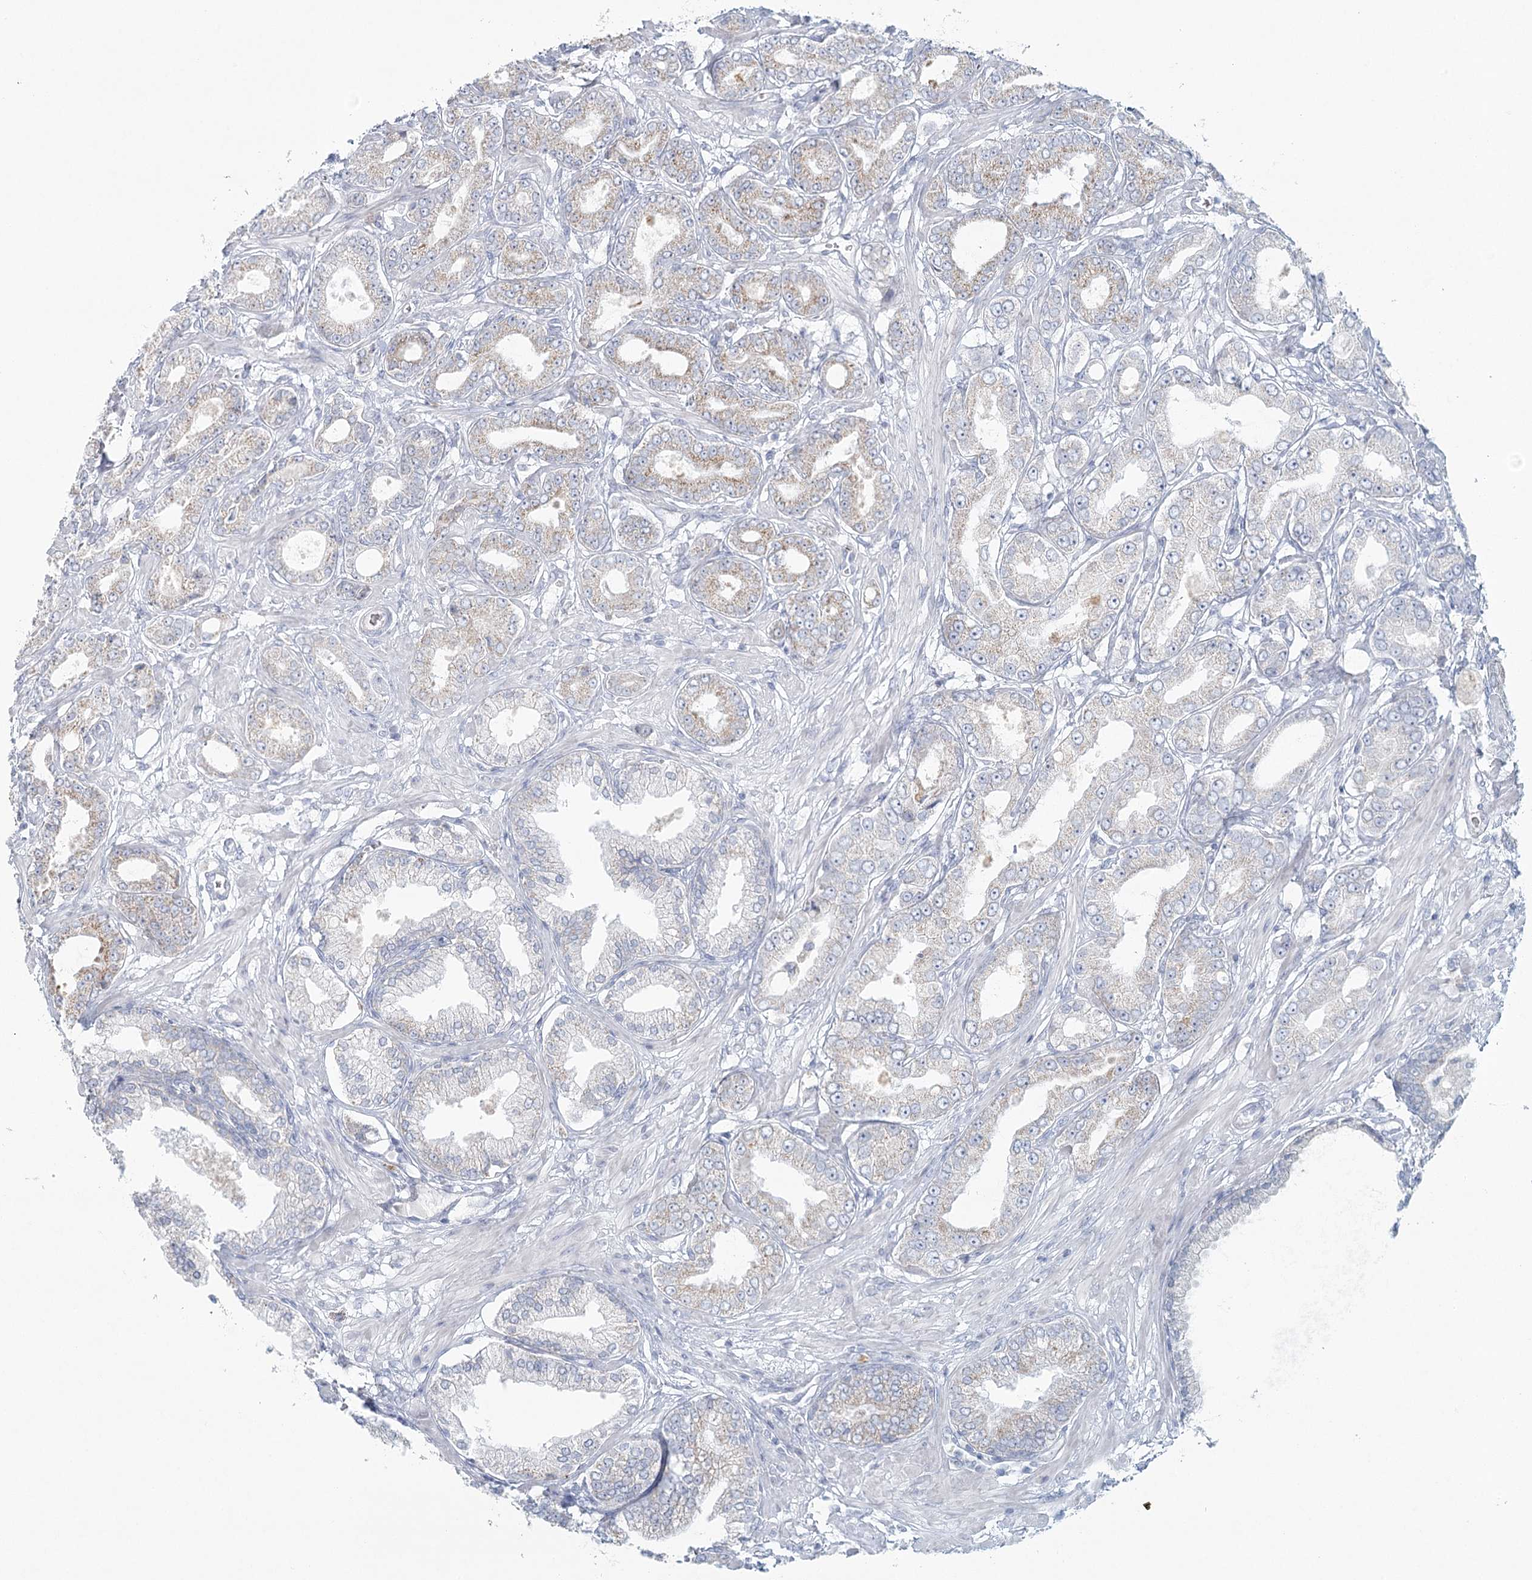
{"staining": {"intensity": "moderate", "quantity": "25%-75%", "location": "cytoplasmic/membranous"}, "tissue": "prostate cancer", "cell_type": "Tumor cells", "image_type": "cancer", "snomed": [{"axis": "morphology", "description": "Adenocarcinoma, Low grade"}, {"axis": "topography", "description": "Prostate"}], "caption": "Immunohistochemical staining of prostate cancer shows moderate cytoplasmic/membranous protein positivity in about 25%-75% of tumor cells.", "gene": "BPHL", "patient": {"sex": "male", "age": 63}}